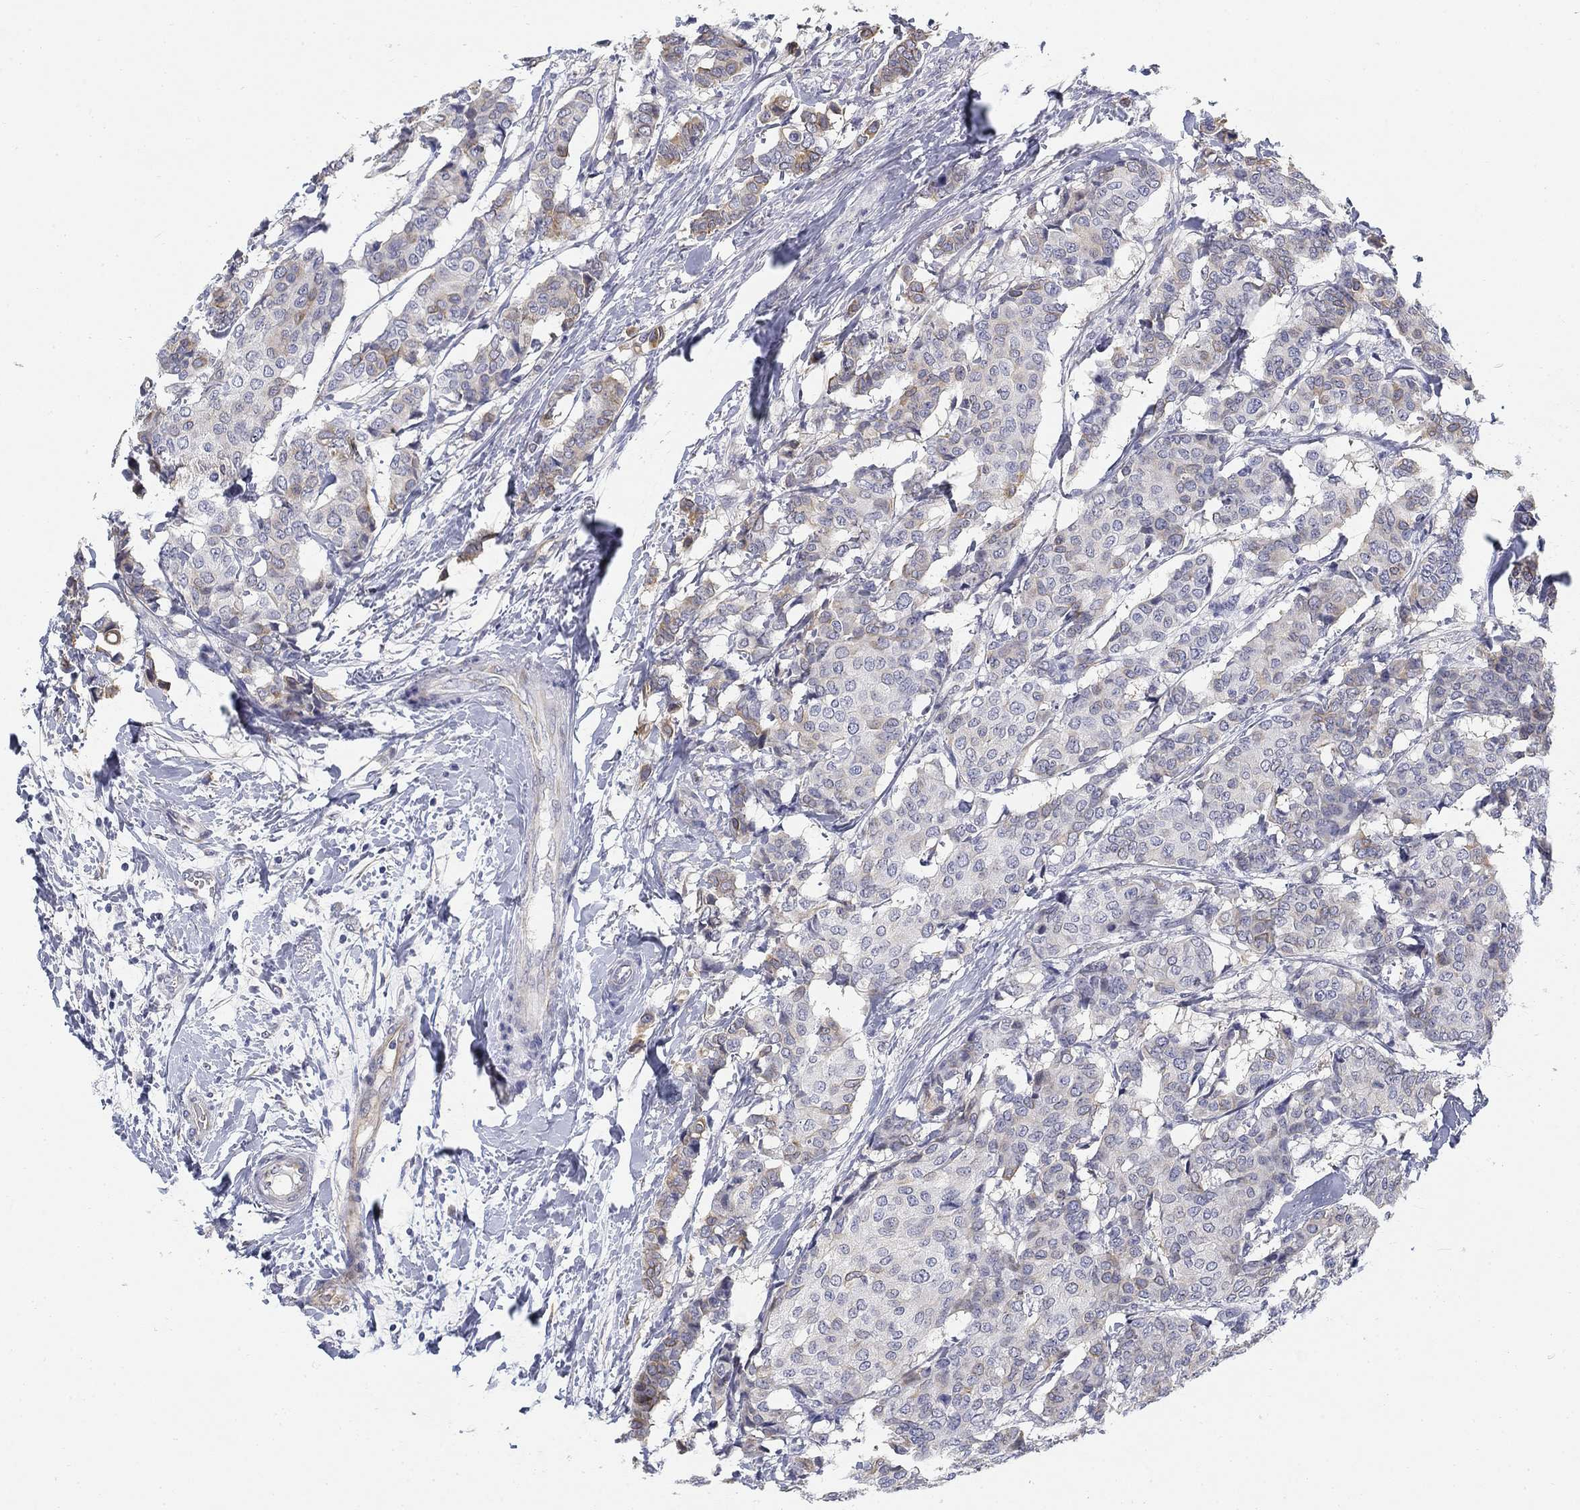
{"staining": {"intensity": "weak", "quantity": "<25%", "location": "cytoplasmic/membranous"}, "tissue": "breast cancer", "cell_type": "Tumor cells", "image_type": "cancer", "snomed": [{"axis": "morphology", "description": "Duct carcinoma"}, {"axis": "topography", "description": "Breast"}], "caption": "IHC photomicrograph of neoplastic tissue: human breast infiltrating ductal carcinoma stained with DAB demonstrates no significant protein expression in tumor cells.", "gene": "SLC2A5", "patient": {"sex": "female", "age": 75}}